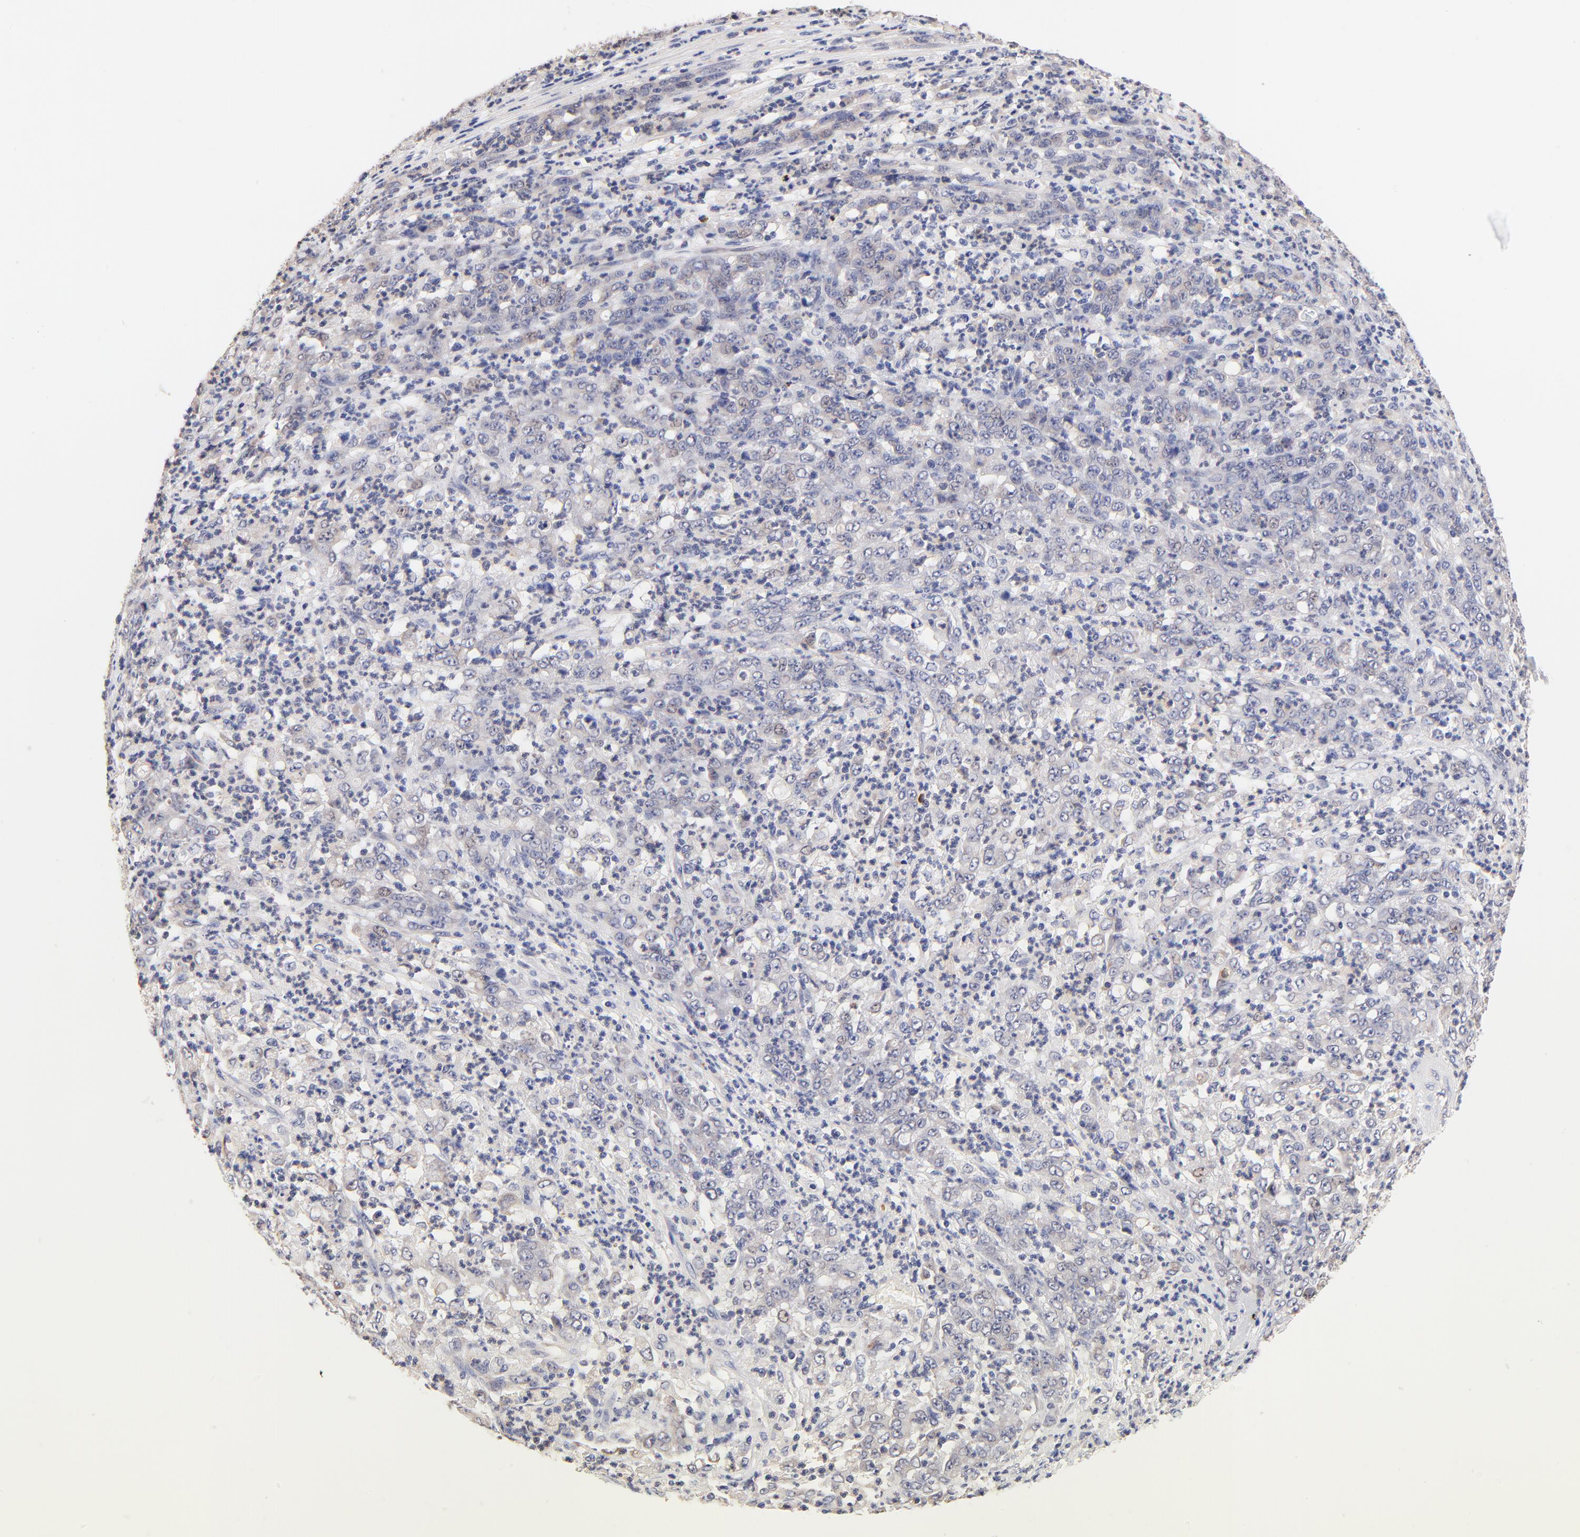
{"staining": {"intensity": "negative", "quantity": "none", "location": "none"}, "tissue": "stomach cancer", "cell_type": "Tumor cells", "image_type": "cancer", "snomed": [{"axis": "morphology", "description": "Adenocarcinoma, NOS"}, {"axis": "topography", "description": "Stomach, lower"}], "caption": "Histopathology image shows no significant protein staining in tumor cells of stomach adenocarcinoma. (DAB (3,3'-diaminobenzidine) immunohistochemistry (IHC), high magnification).", "gene": "PTK7", "patient": {"sex": "female", "age": 71}}